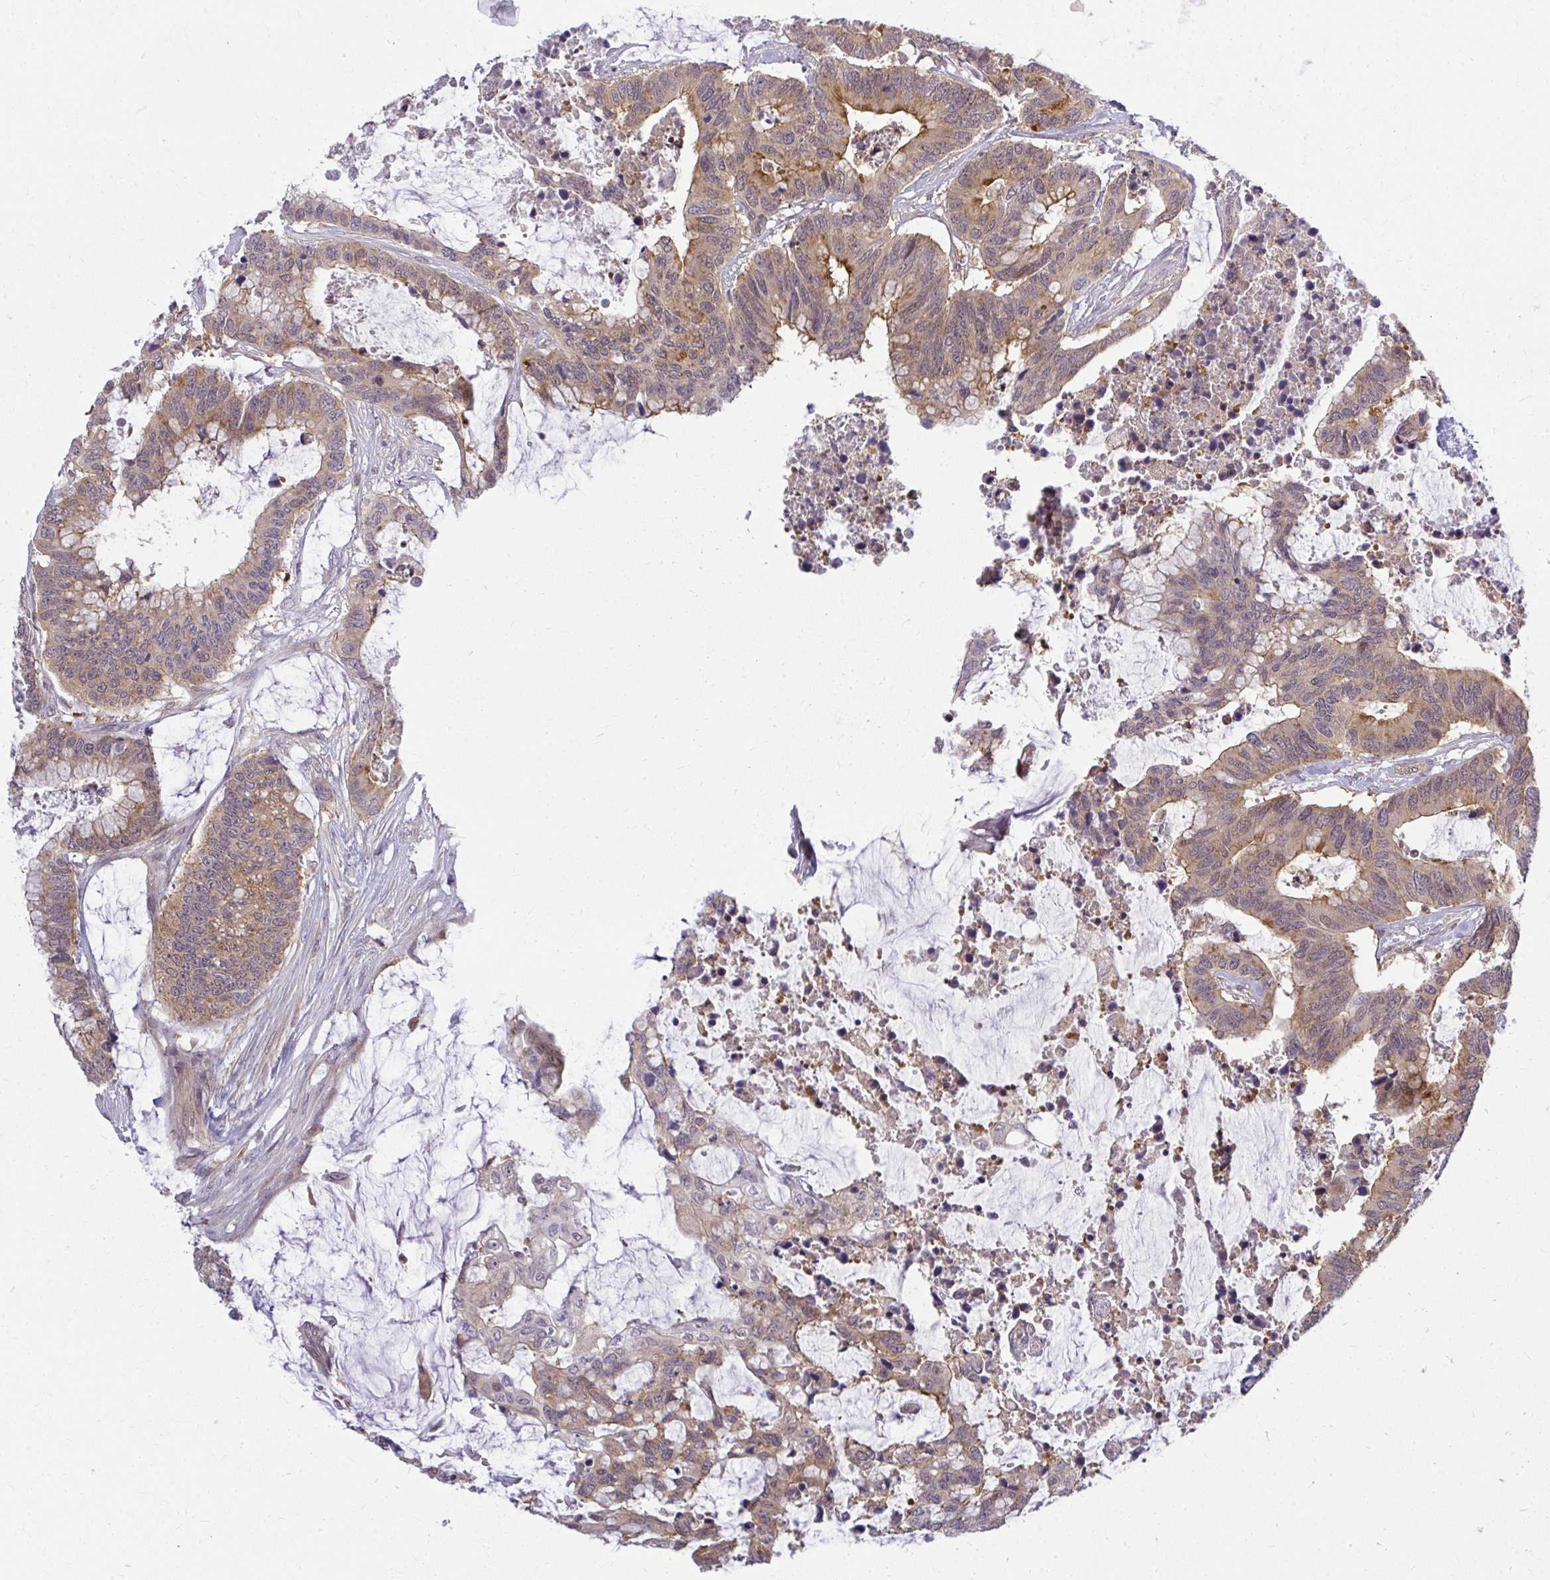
{"staining": {"intensity": "weak", "quantity": ">75%", "location": "cytoplasmic/membranous"}, "tissue": "colorectal cancer", "cell_type": "Tumor cells", "image_type": "cancer", "snomed": [{"axis": "morphology", "description": "Adenocarcinoma, NOS"}, {"axis": "topography", "description": "Rectum"}], "caption": "DAB immunohistochemical staining of adenocarcinoma (colorectal) demonstrates weak cytoplasmic/membranous protein expression in about >75% of tumor cells.", "gene": "HDHD2", "patient": {"sex": "female", "age": 59}}